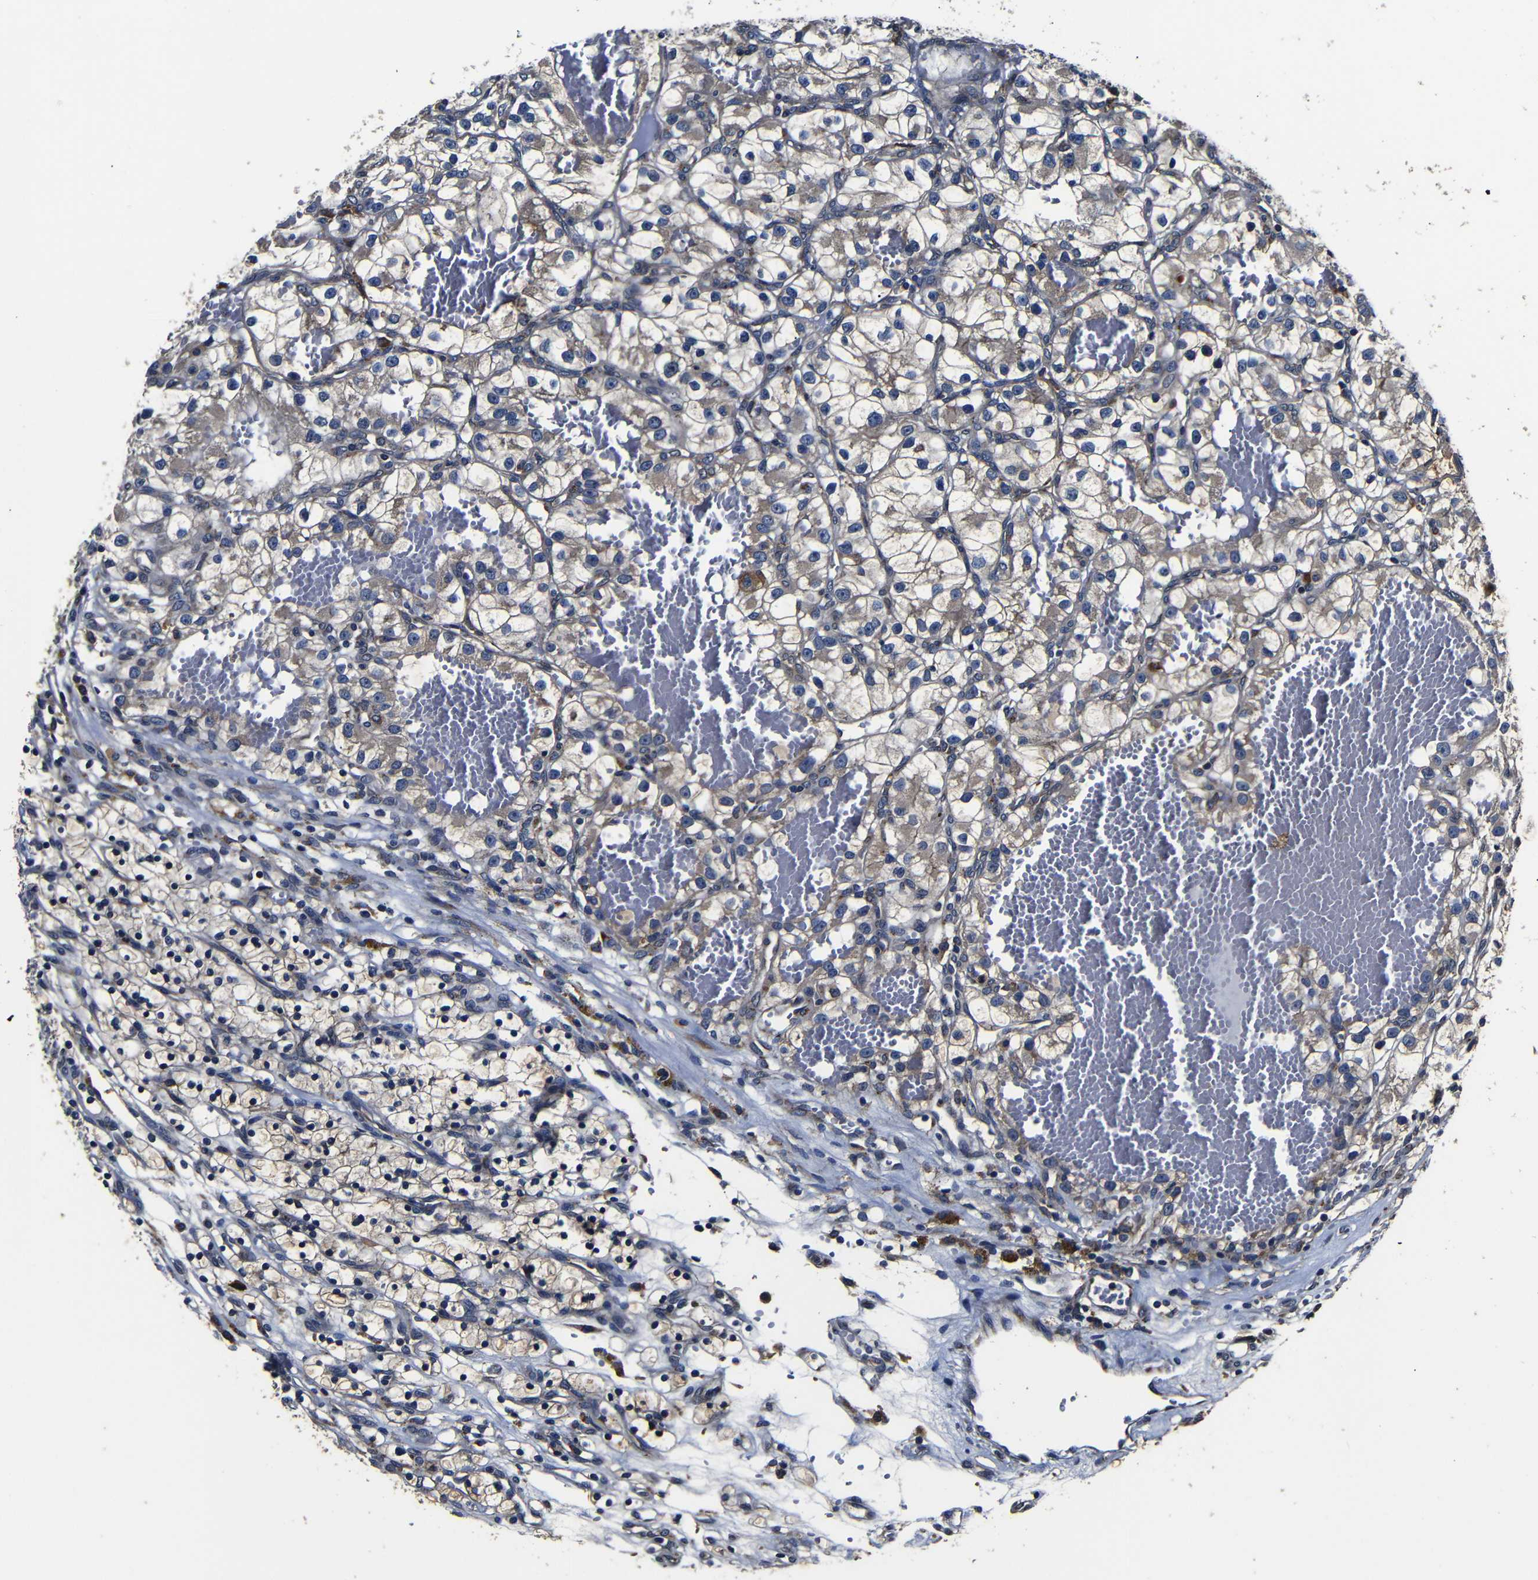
{"staining": {"intensity": "weak", "quantity": "25%-75%", "location": "cytoplasmic/membranous"}, "tissue": "renal cancer", "cell_type": "Tumor cells", "image_type": "cancer", "snomed": [{"axis": "morphology", "description": "Adenocarcinoma, NOS"}, {"axis": "topography", "description": "Kidney"}], "caption": "IHC of human adenocarcinoma (renal) demonstrates low levels of weak cytoplasmic/membranous positivity in about 25%-75% of tumor cells.", "gene": "SCN9A", "patient": {"sex": "female", "age": 57}}